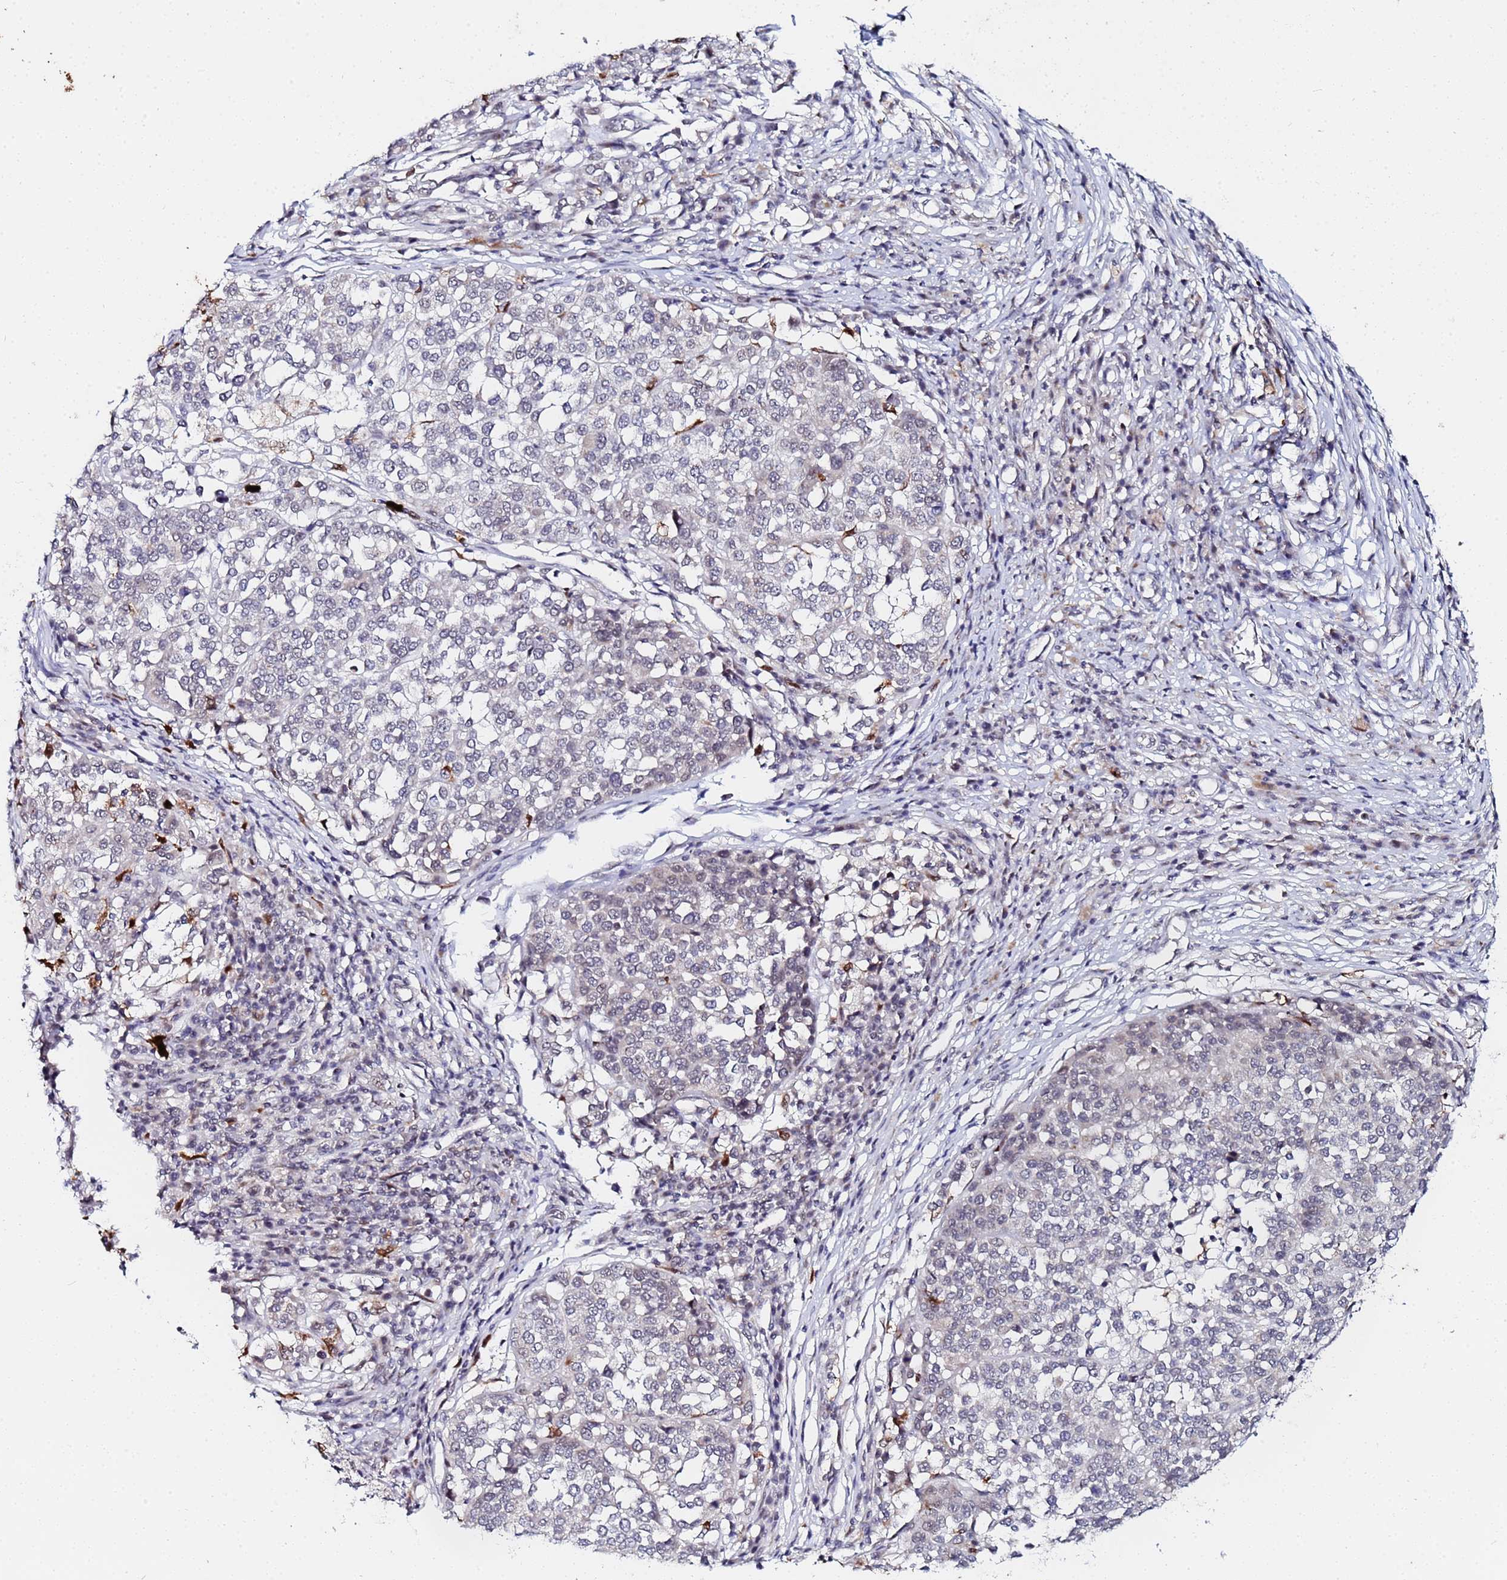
{"staining": {"intensity": "negative", "quantity": "none", "location": "none"}, "tissue": "melanoma", "cell_type": "Tumor cells", "image_type": "cancer", "snomed": [{"axis": "morphology", "description": "Malignant melanoma, Metastatic site"}, {"axis": "topography", "description": "Lymph node"}], "caption": "There is no significant positivity in tumor cells of melanoma.", "gene": "MTCL1", "patient": {"sex": "male", "age": 44}}